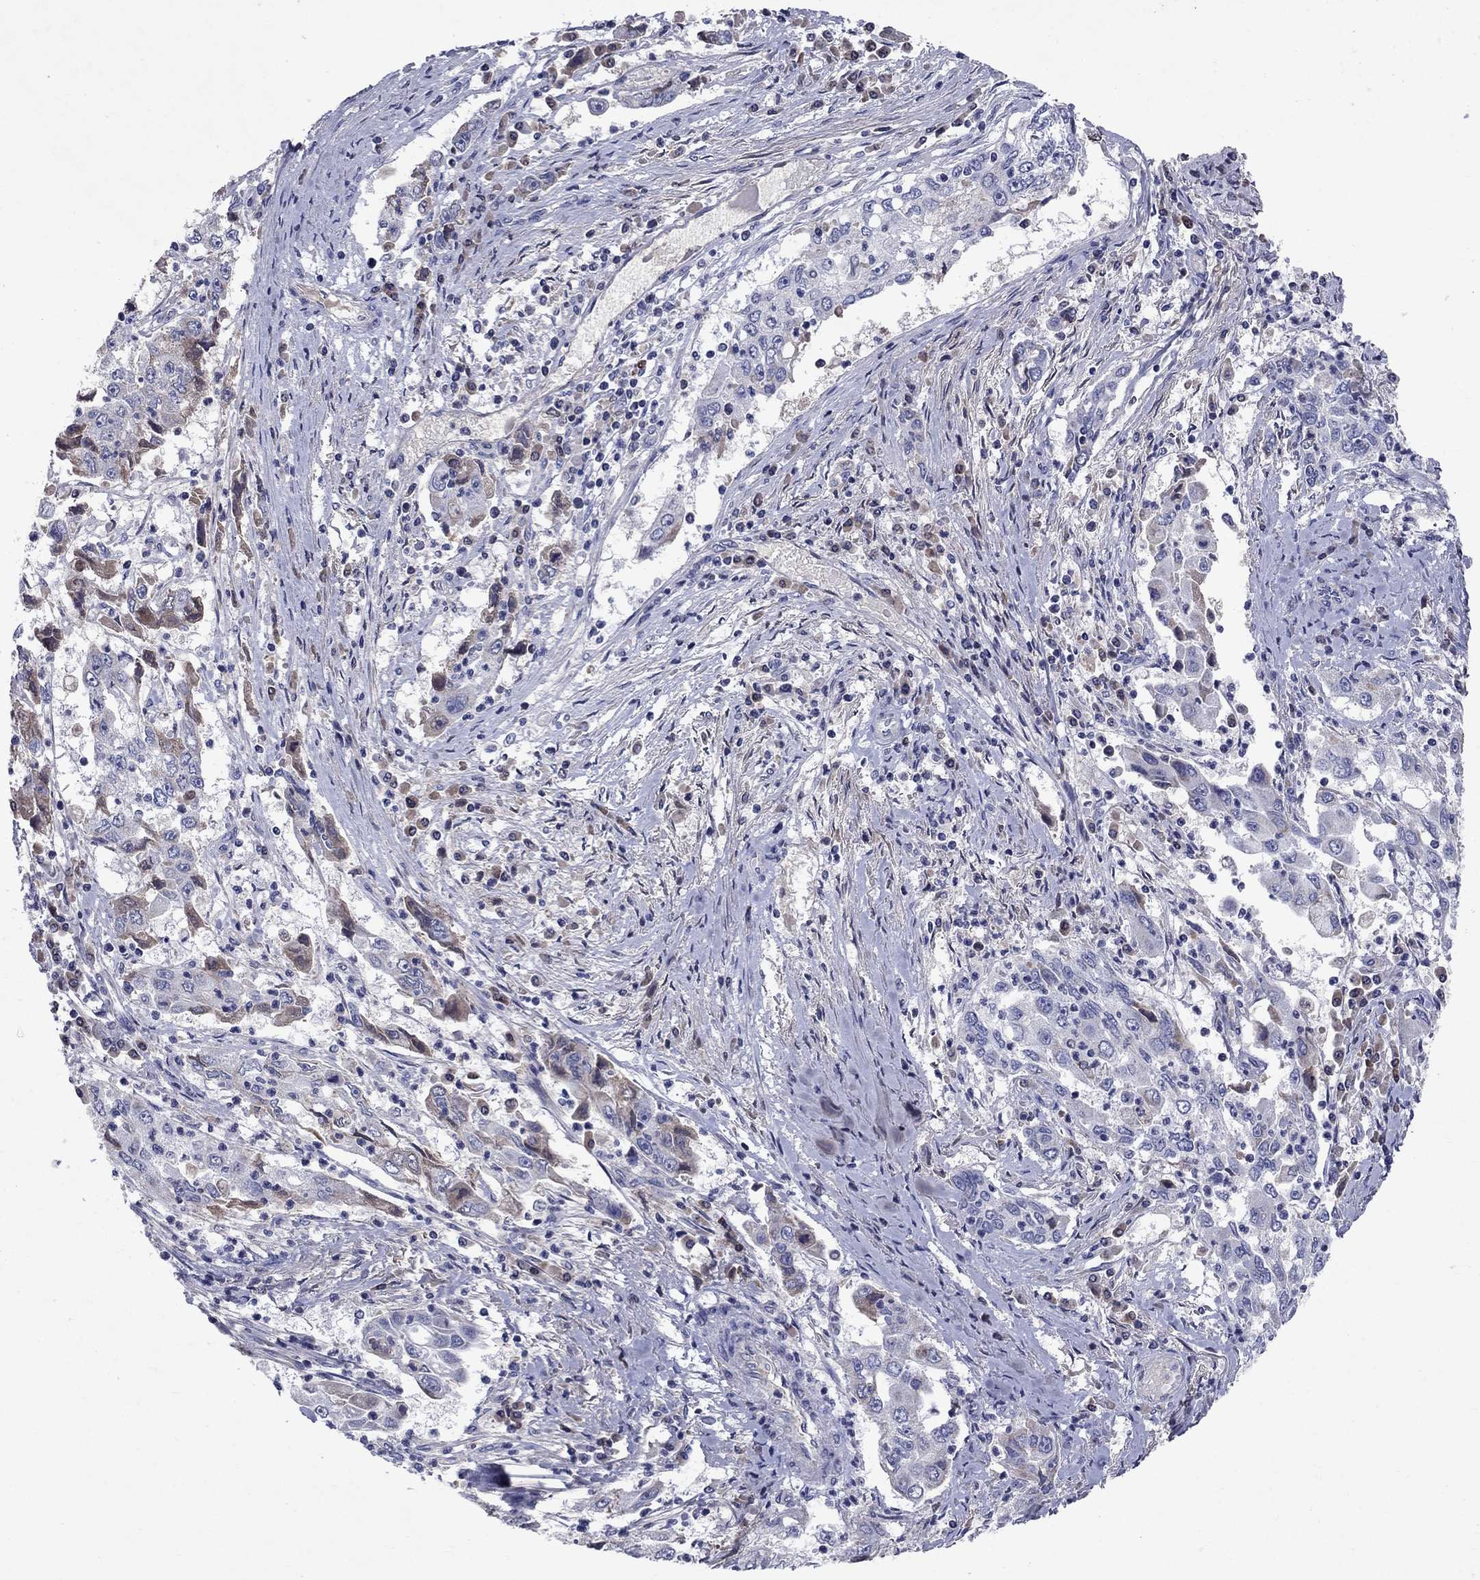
{"staining": {"intensity": "weak", "quantity": "<25%", "location": "cytoplasmic/membranous"}, "tissue": "cervical cancer", "cell_type": "Tumor cells", "image_type": "cancer", "snomed": [{"axis": "morphology", "description": "Squamous cell carcinoma, NOS"}, {"axis": "topography", "description": "Cervix"}], "caption": "An IHC micrograph of cervical cancer is shown. There is no staining in tumor cells of cervical cancer.", "gene": "SLC4A10", "patient": {"sex": "female", "age": 36}}